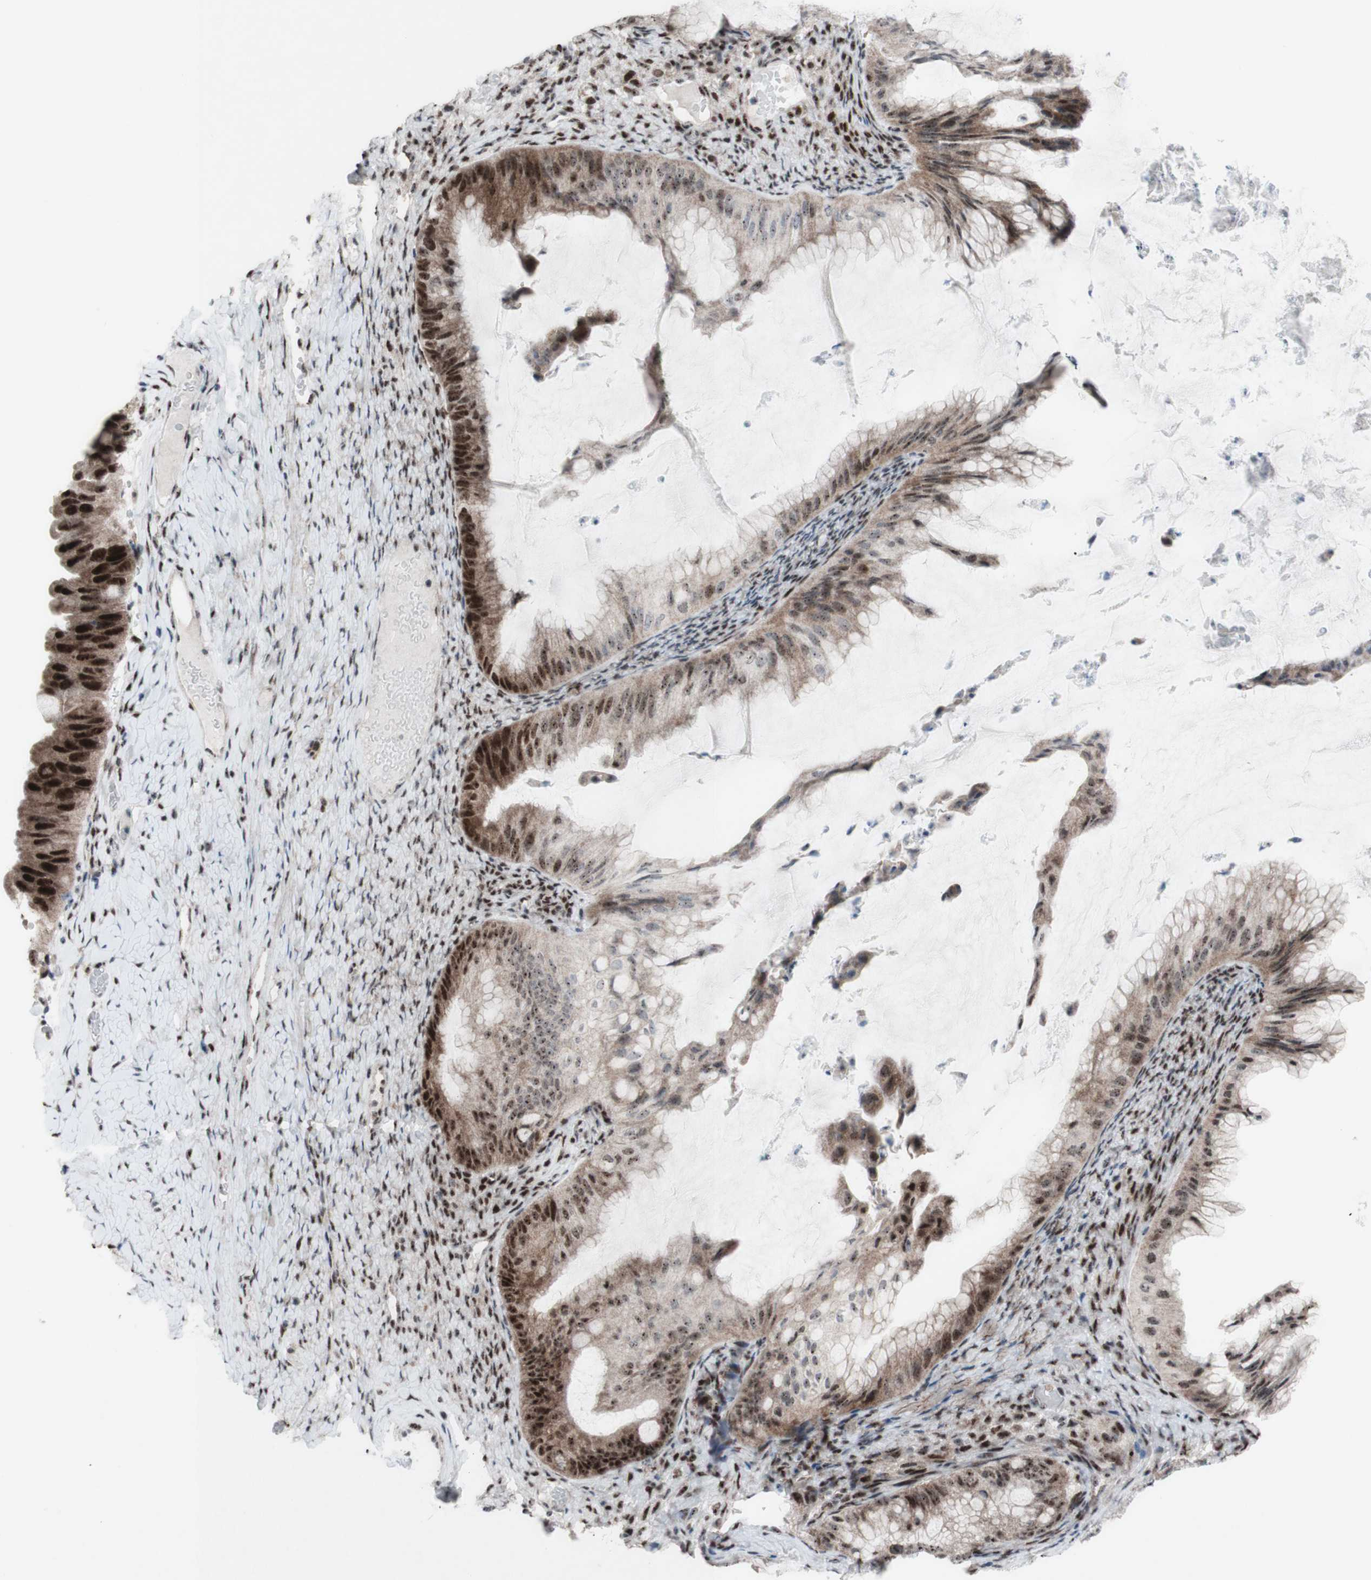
{"staining": {"intensity": "strong", "quantity": ">75%", "location": "nuclear"}, "tissue": "ovarian cancer", "cell_type": "Tumor cells", "image_type": "cancer", "snomed": [{"axis": "morphology", "description": "Cystadenocarcinoma, mucinous, NOS"}, {"axis": "topography", "description": "Ovary"}], "caption": "Strong nuclear staining is appreciated in about >75% of tumor cells in mucinous cystadenocarcinoma (ovarian).", "gene": "POLR1A", "patient": {"sex": "female", "age": 61}}